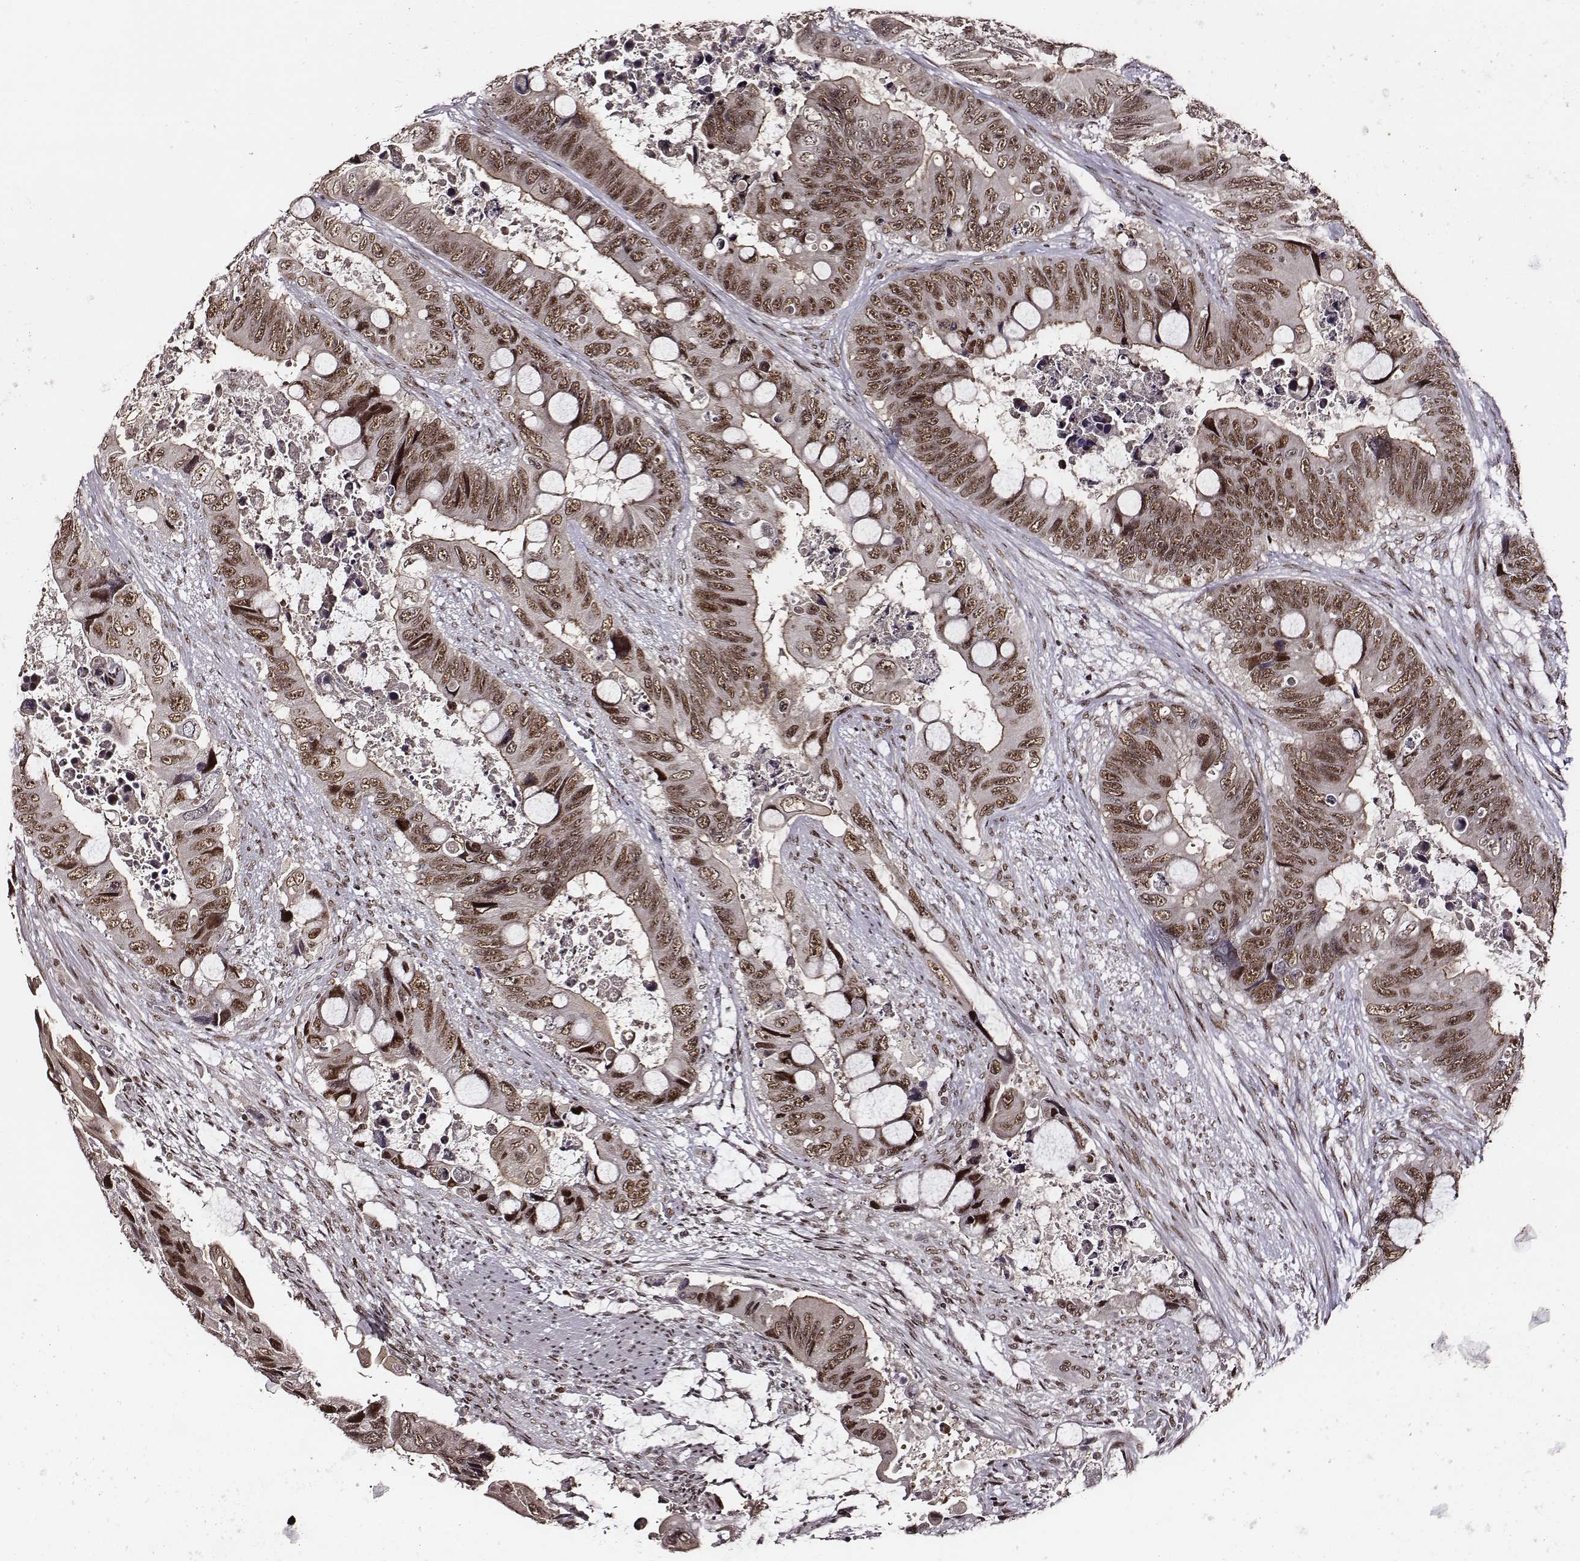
{"staining": {"intensity": "moderate", "quantity": ">75%", "location": "nuclear"}, "tissue": "colorectal cancer", "cell_type": "Tumor cells", "image_type": "cancer", "snomed": [{"axis": "morphology", "description": "Adenocarcinoma, NOS"}, {"axis": "topography", "description": "Rectum"}], "caption": "A high-resolution histopathology image shows IHC staining of colorectal cancer, which exhibits moderate nuclear expression in approximately >75% of tumor cells. Nuclei are stained in blue.", "gene": "PPARA", "patient": {"sex": "male", "age": 63}}